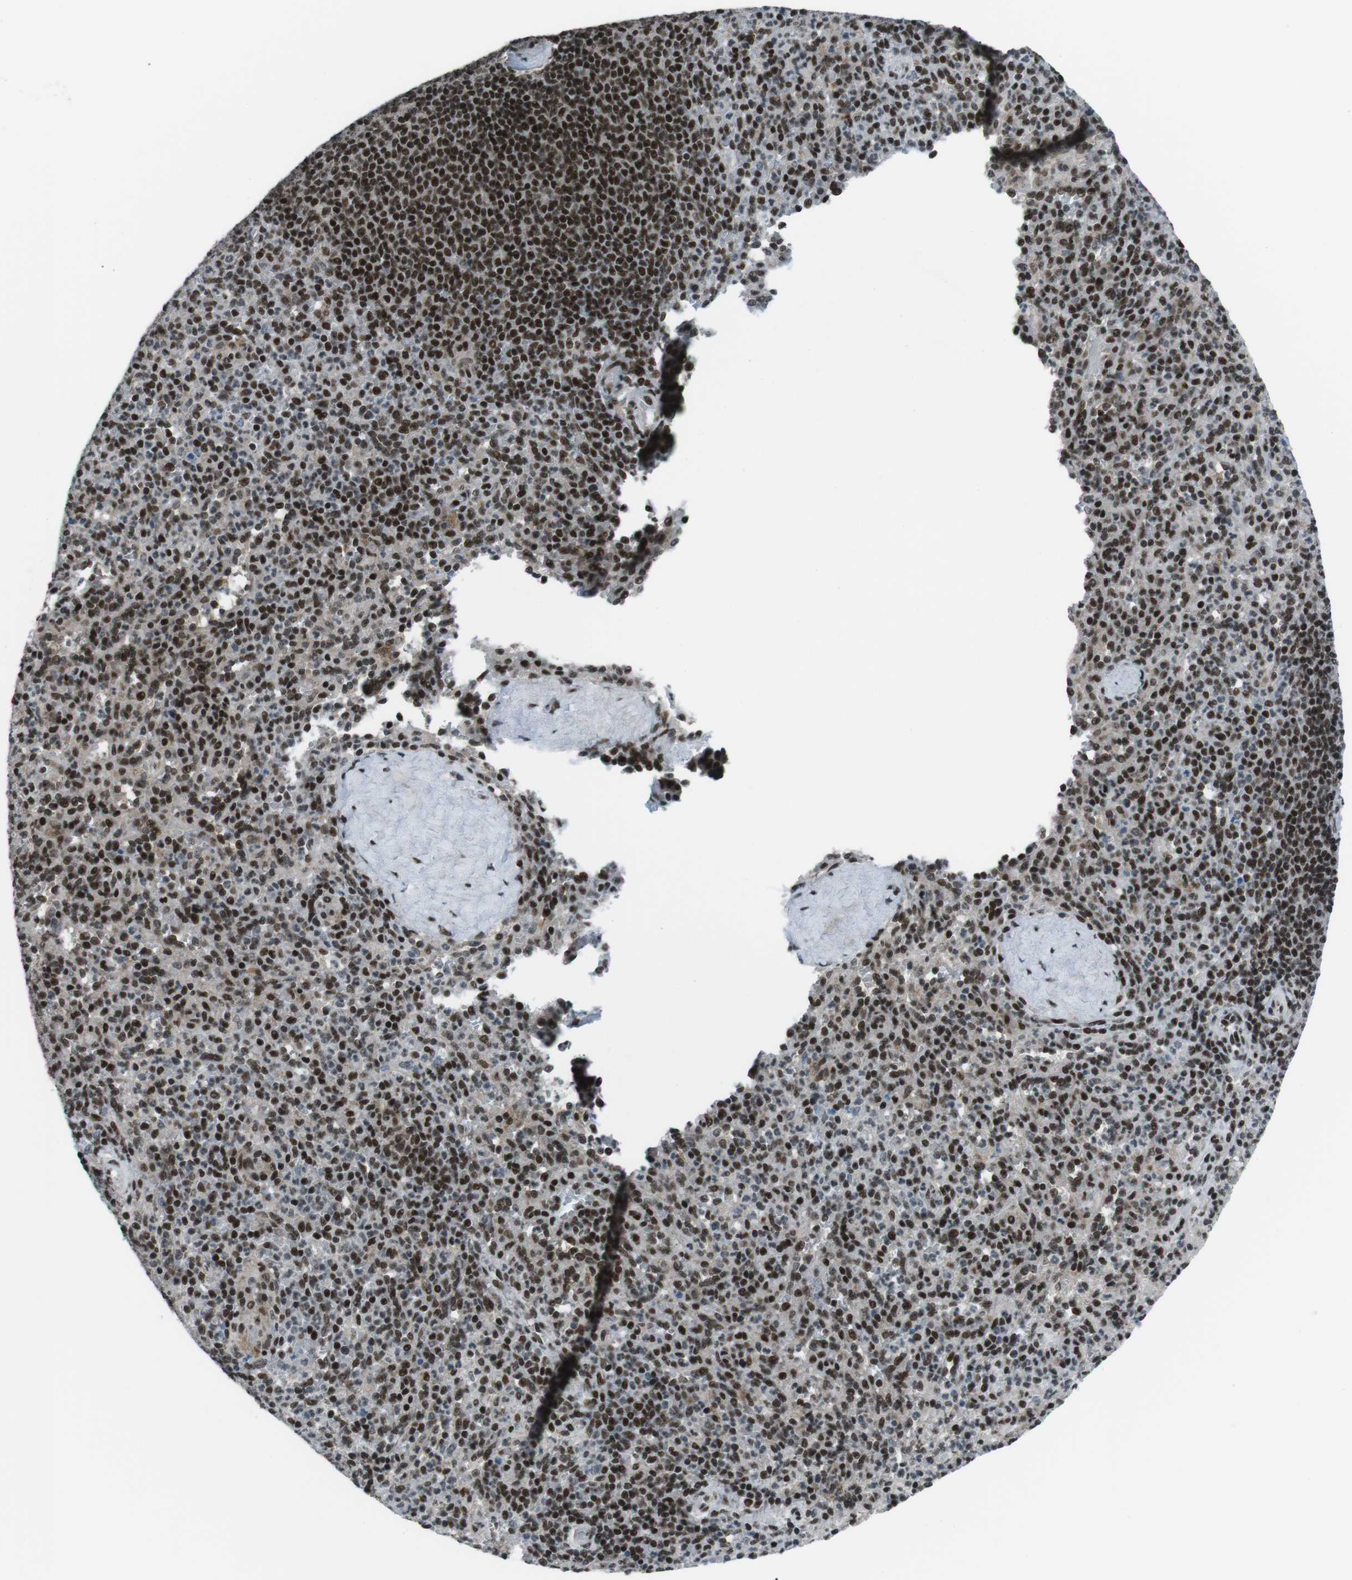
{"staining": {"intensity": "strong", "quantity": ">75%", "location": "nuclear"}, "tissue": "spleen", "cell_type": "Cells in red pulp", "image_type": "normal", "snomed": [{"axis": "morphology", "description": "Normal tissue, NOS"}, {"axis": "topography", "description": "Spleen"}], "caption": "Immunohistochemistry (IHC) image of benign spleen: spleen stained using immunohistochemistry reveals high levels of strong protein expression localized specifically in the nuclear of cells in red pulp, appearing as a nuclear brown color.", "gene": "TAF1", "patient": {"sex": "male", "age": 36}}